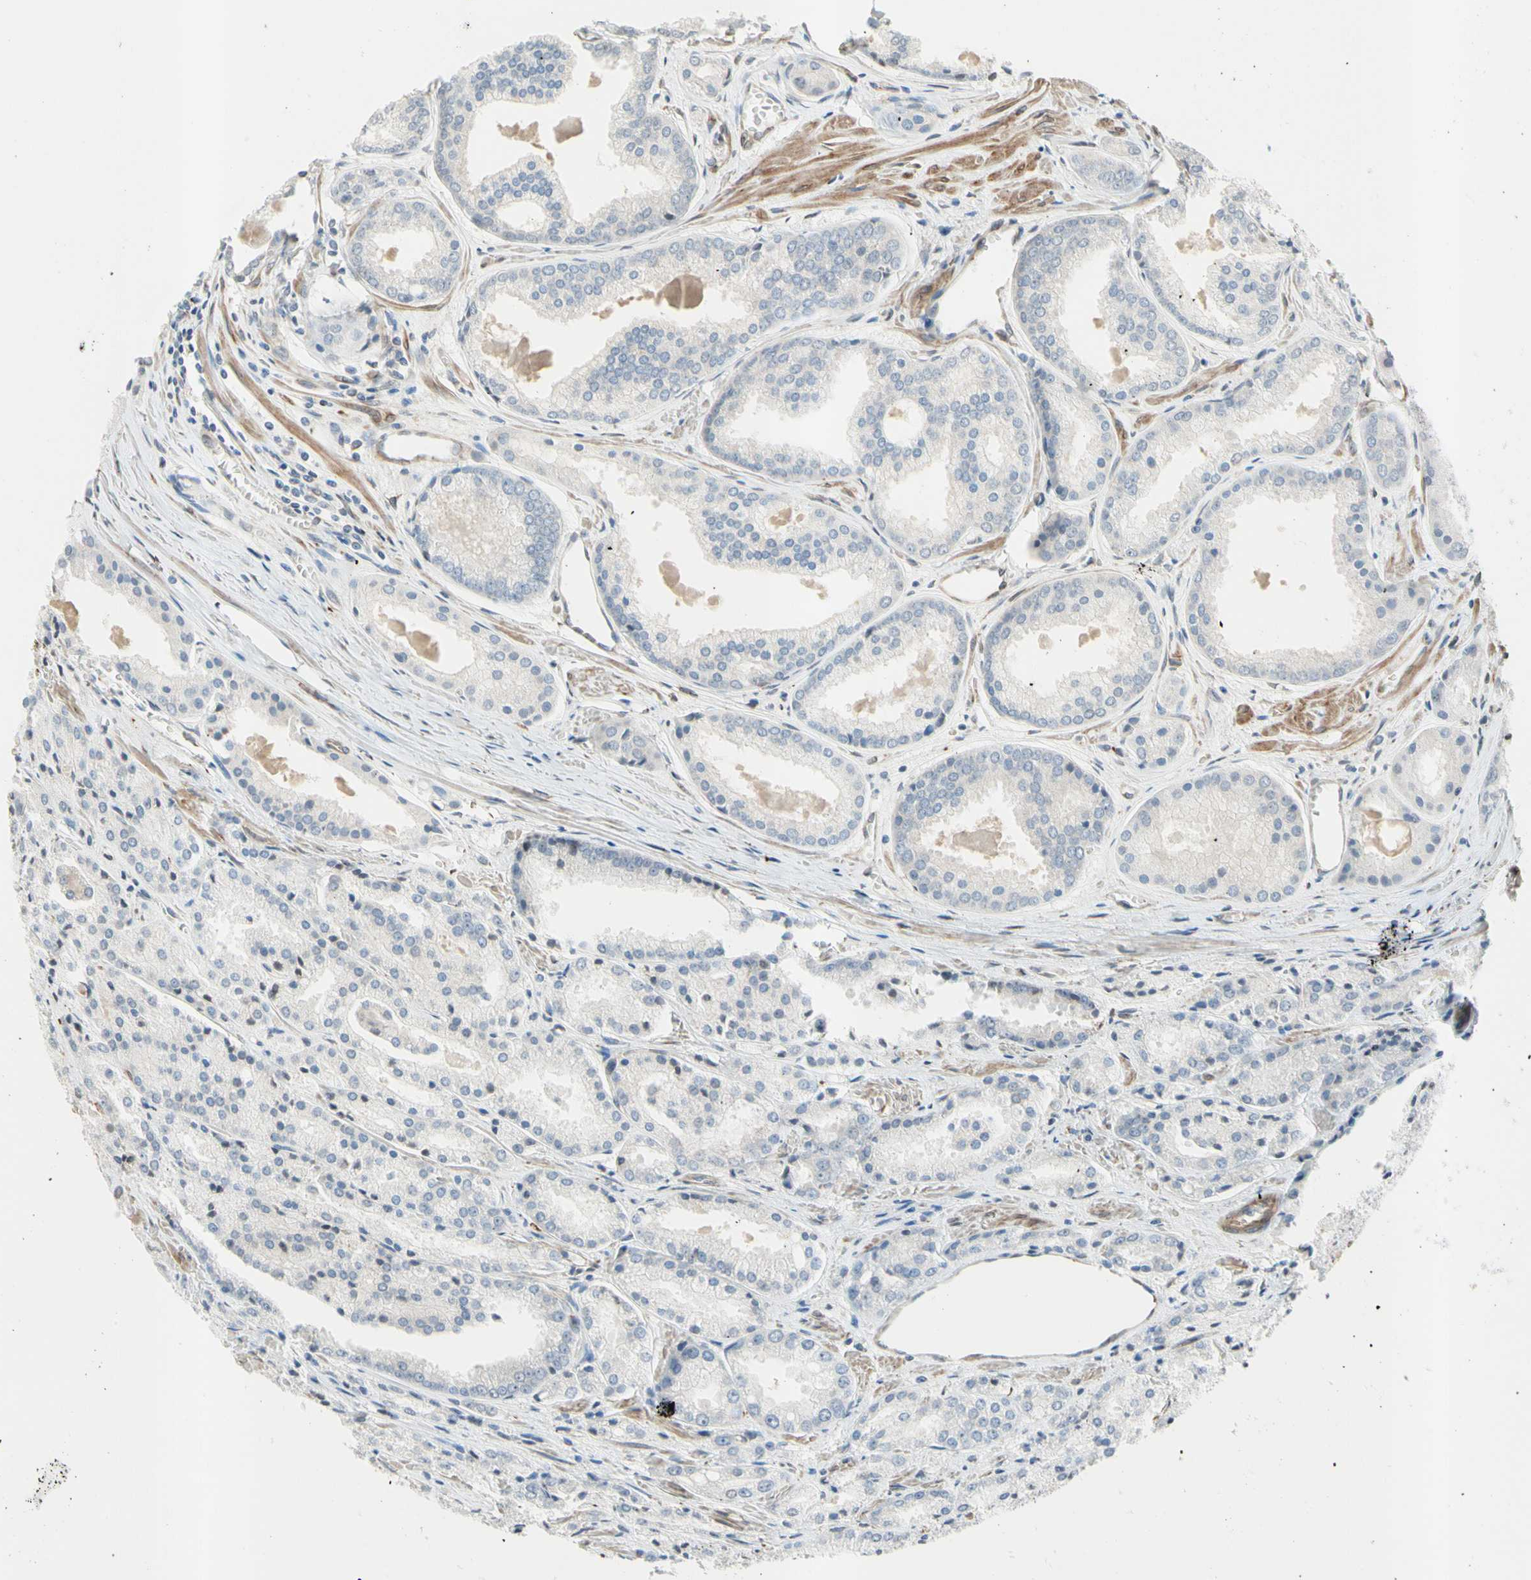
{"staining": {"intensity": "negative", "quantity": "none", "location": "none"}, "tissue": "prostate cancer", "cell_type": "Tumor cells", "image_type": "cancer", "snomed": [{"axis": "morphology", "description": "Adenocarcinoma, Low grade"}, {"axis": "topography", "description": "Prostate"}], "caption": "High magnification brightfield microscopy of low-grade adenocarcinoma (prostate) stained with DAB (3,3'-diaminobenzidine) (brown) and counterstained with hematoxylin (blue): tumor cells show no significant expression.", "gene": "TRAF2", "patient": {"sex": "male", "age": 64}}